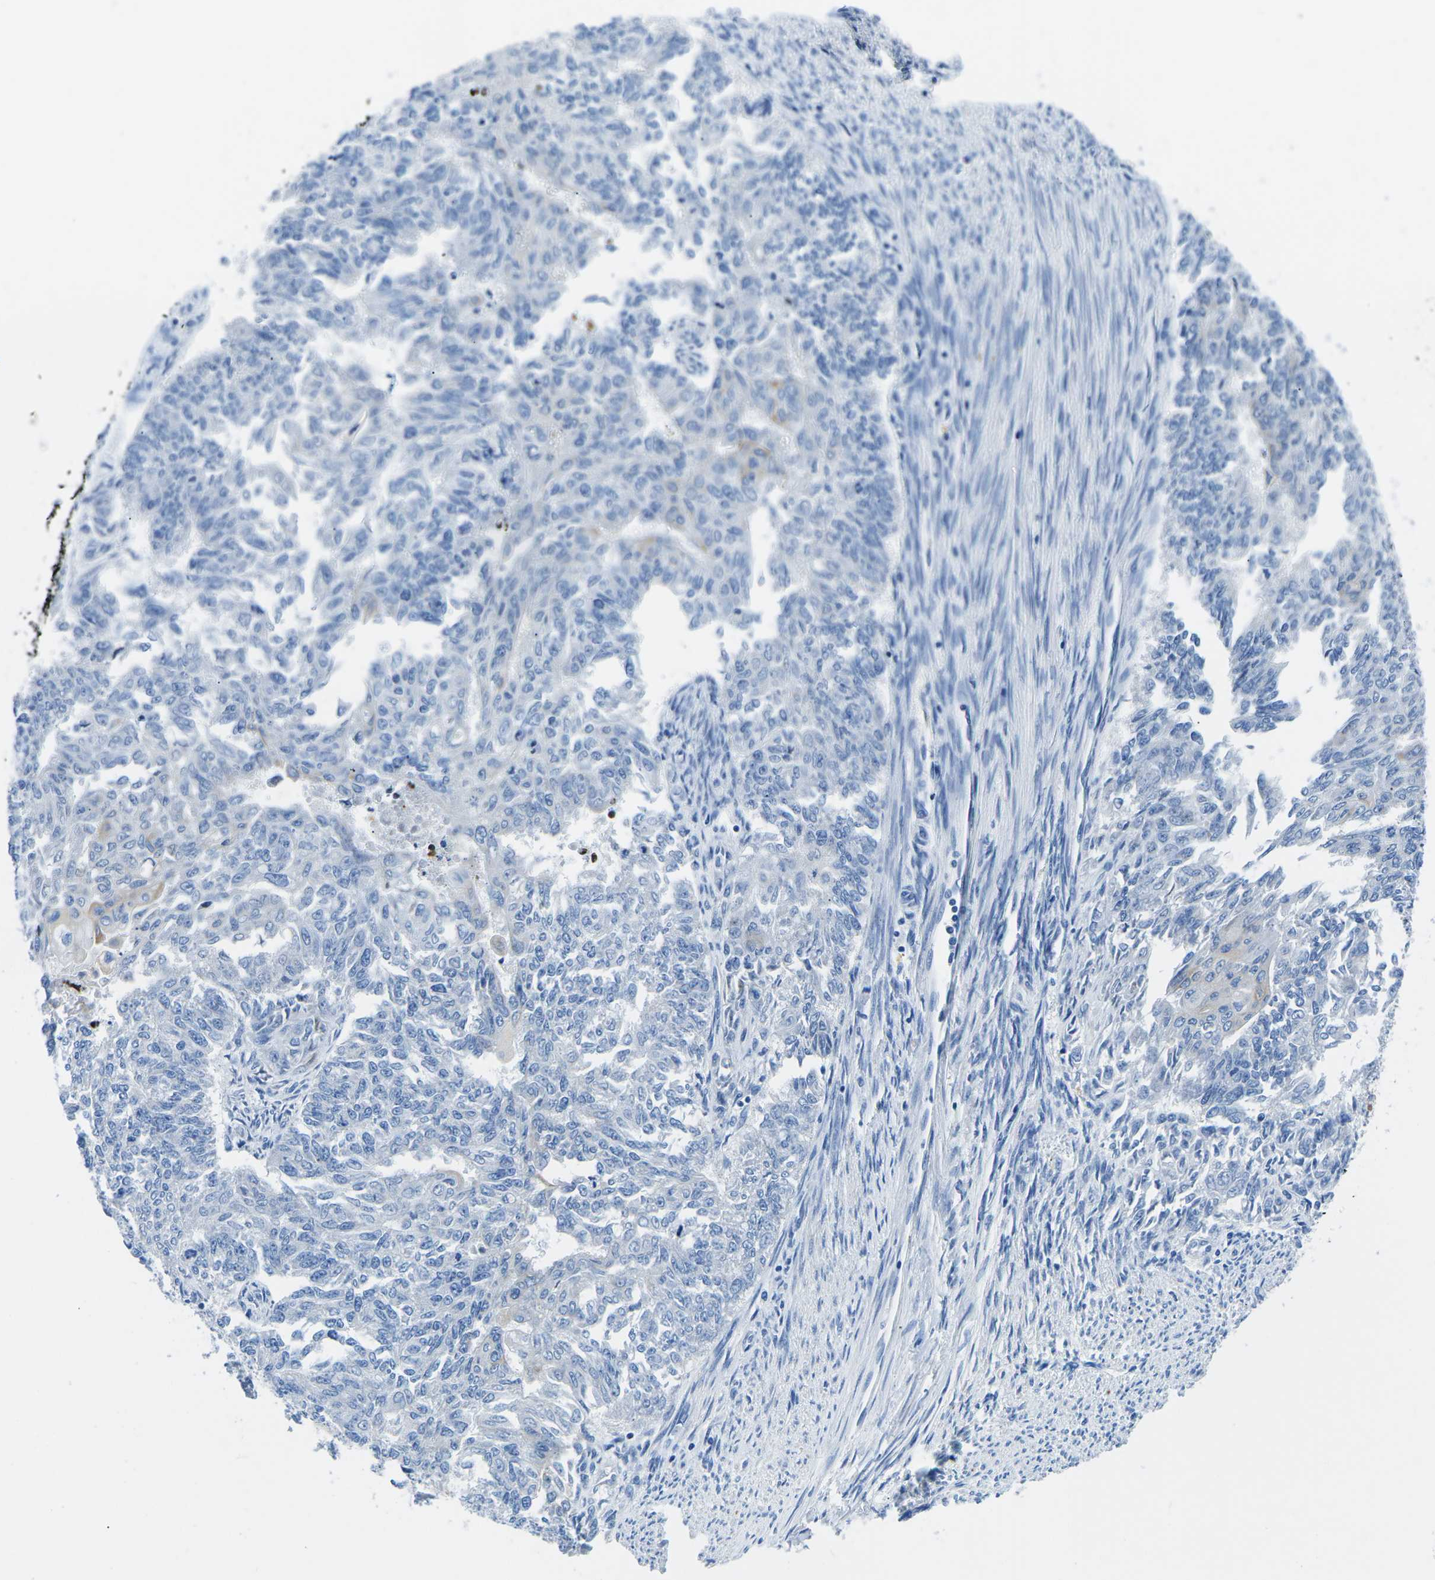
{"staining": {"intensity": "weak", "quantity": "<25%", "location": "cytoplasmic/membranous"}, "tissue": "endometrial cancer", "cell_type": "Tumor cells", "image_type": "cancer", "snomed": [{"axis": "morphology", "description": "Adenocarcinoma, NOS"}, {"axis": "topography", "description": "Endometrium"}], "caption": "Endometrial cancer was stained to show a protein in brown. There is no significant staining in tumor cells. (DAB IHC visualized using brightfield microscopy, high magnification).", "gene": "TM6SF1", "patient": {"sex": "female", "age": 32}}